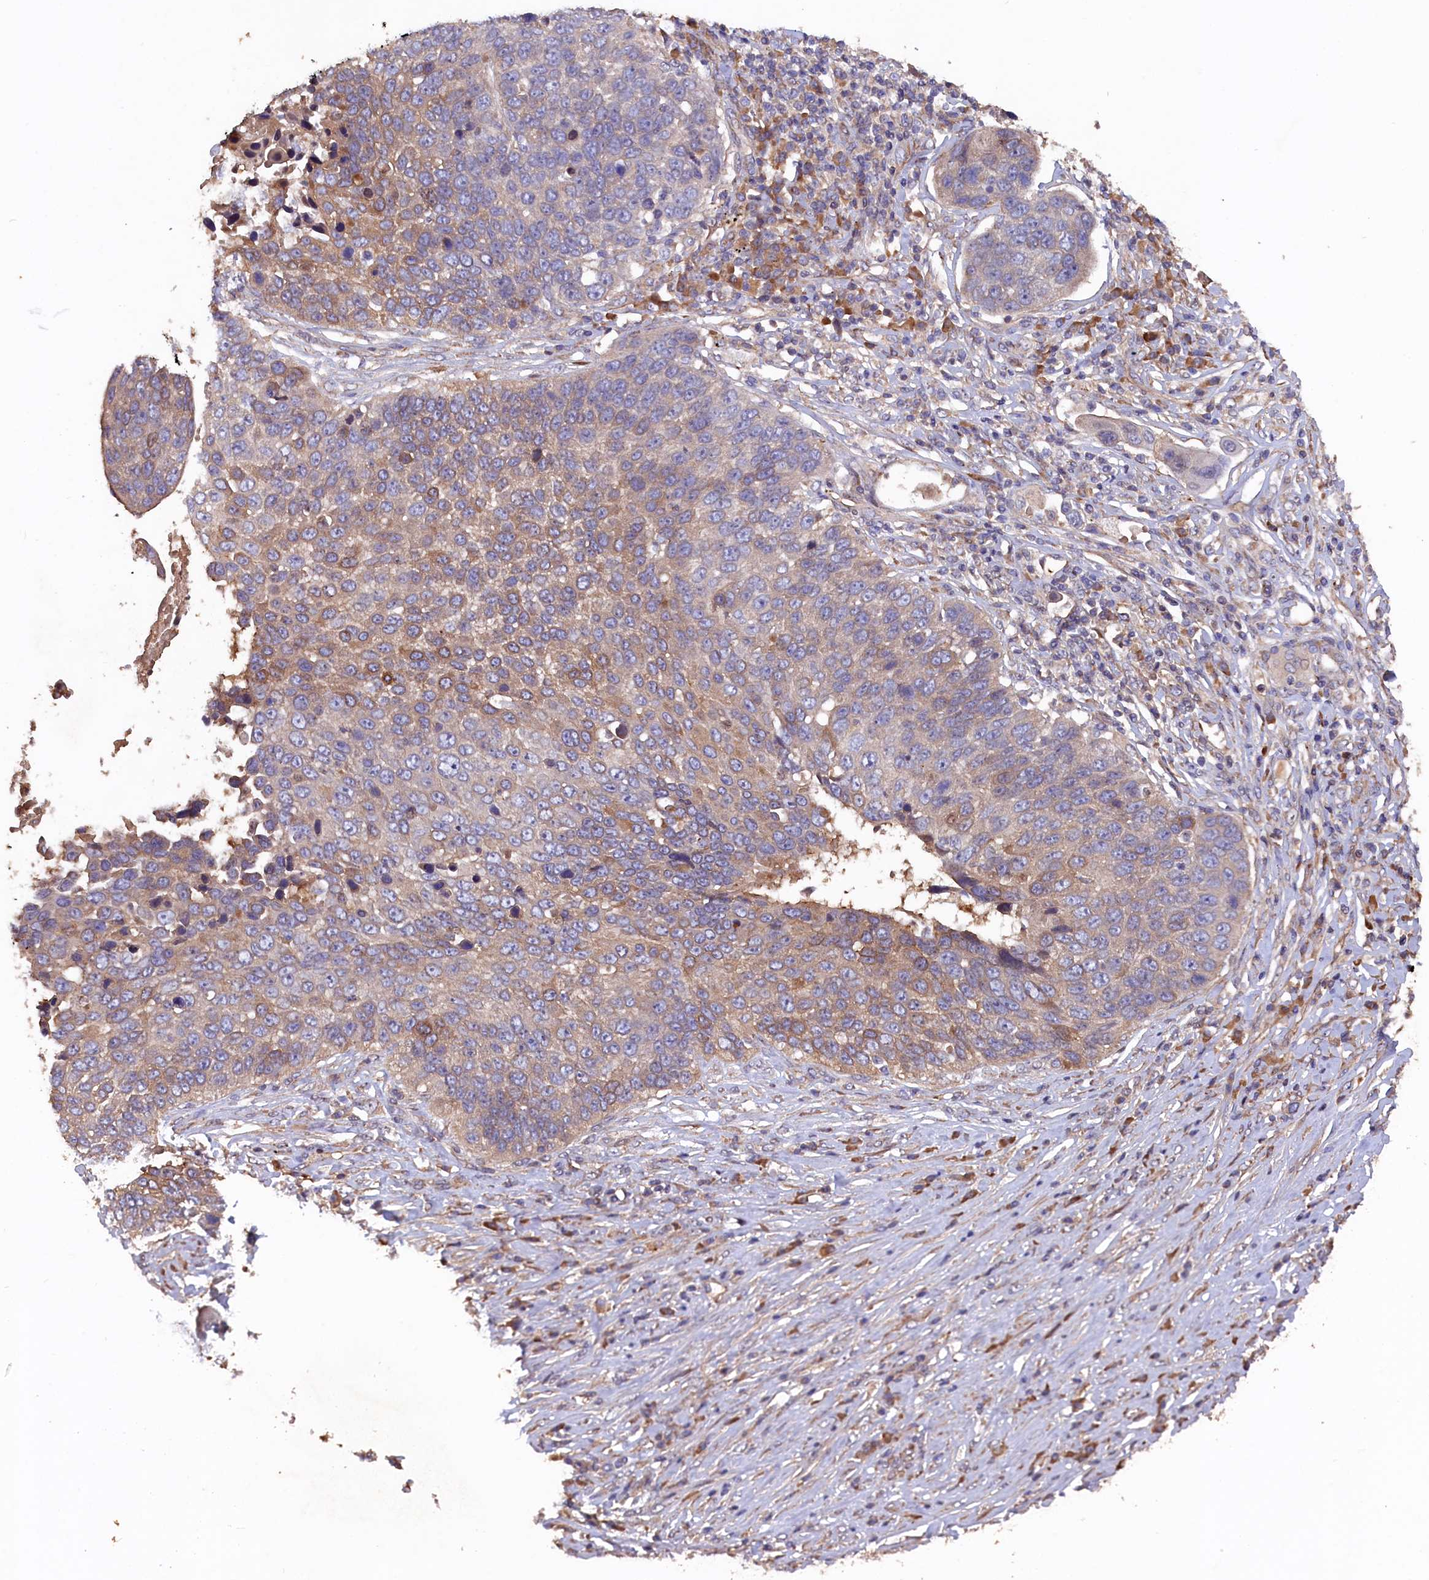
{"staining": {"intensity": "weak", "quantity": "25%-75%", "location": "cytoplasmic/membranous"}, "tissue": "lung cancer", "cell_type": "Tumor cells", "image_type": "cancer", "snomed": [{"axis": "morphology", "description": "Squamous cell carcinoma, NOS"}, {"axis": "topography", "description": "Lung"}], "caption": "DAB immunohistochemical staining of squamous cell carcinoma (lung) displays weak cytoplasmic/membranous protein positivity in about 25%-75% of tumor cells.", "gene": "GREB1L", "patient": {"sex": "male", "age": 66}}